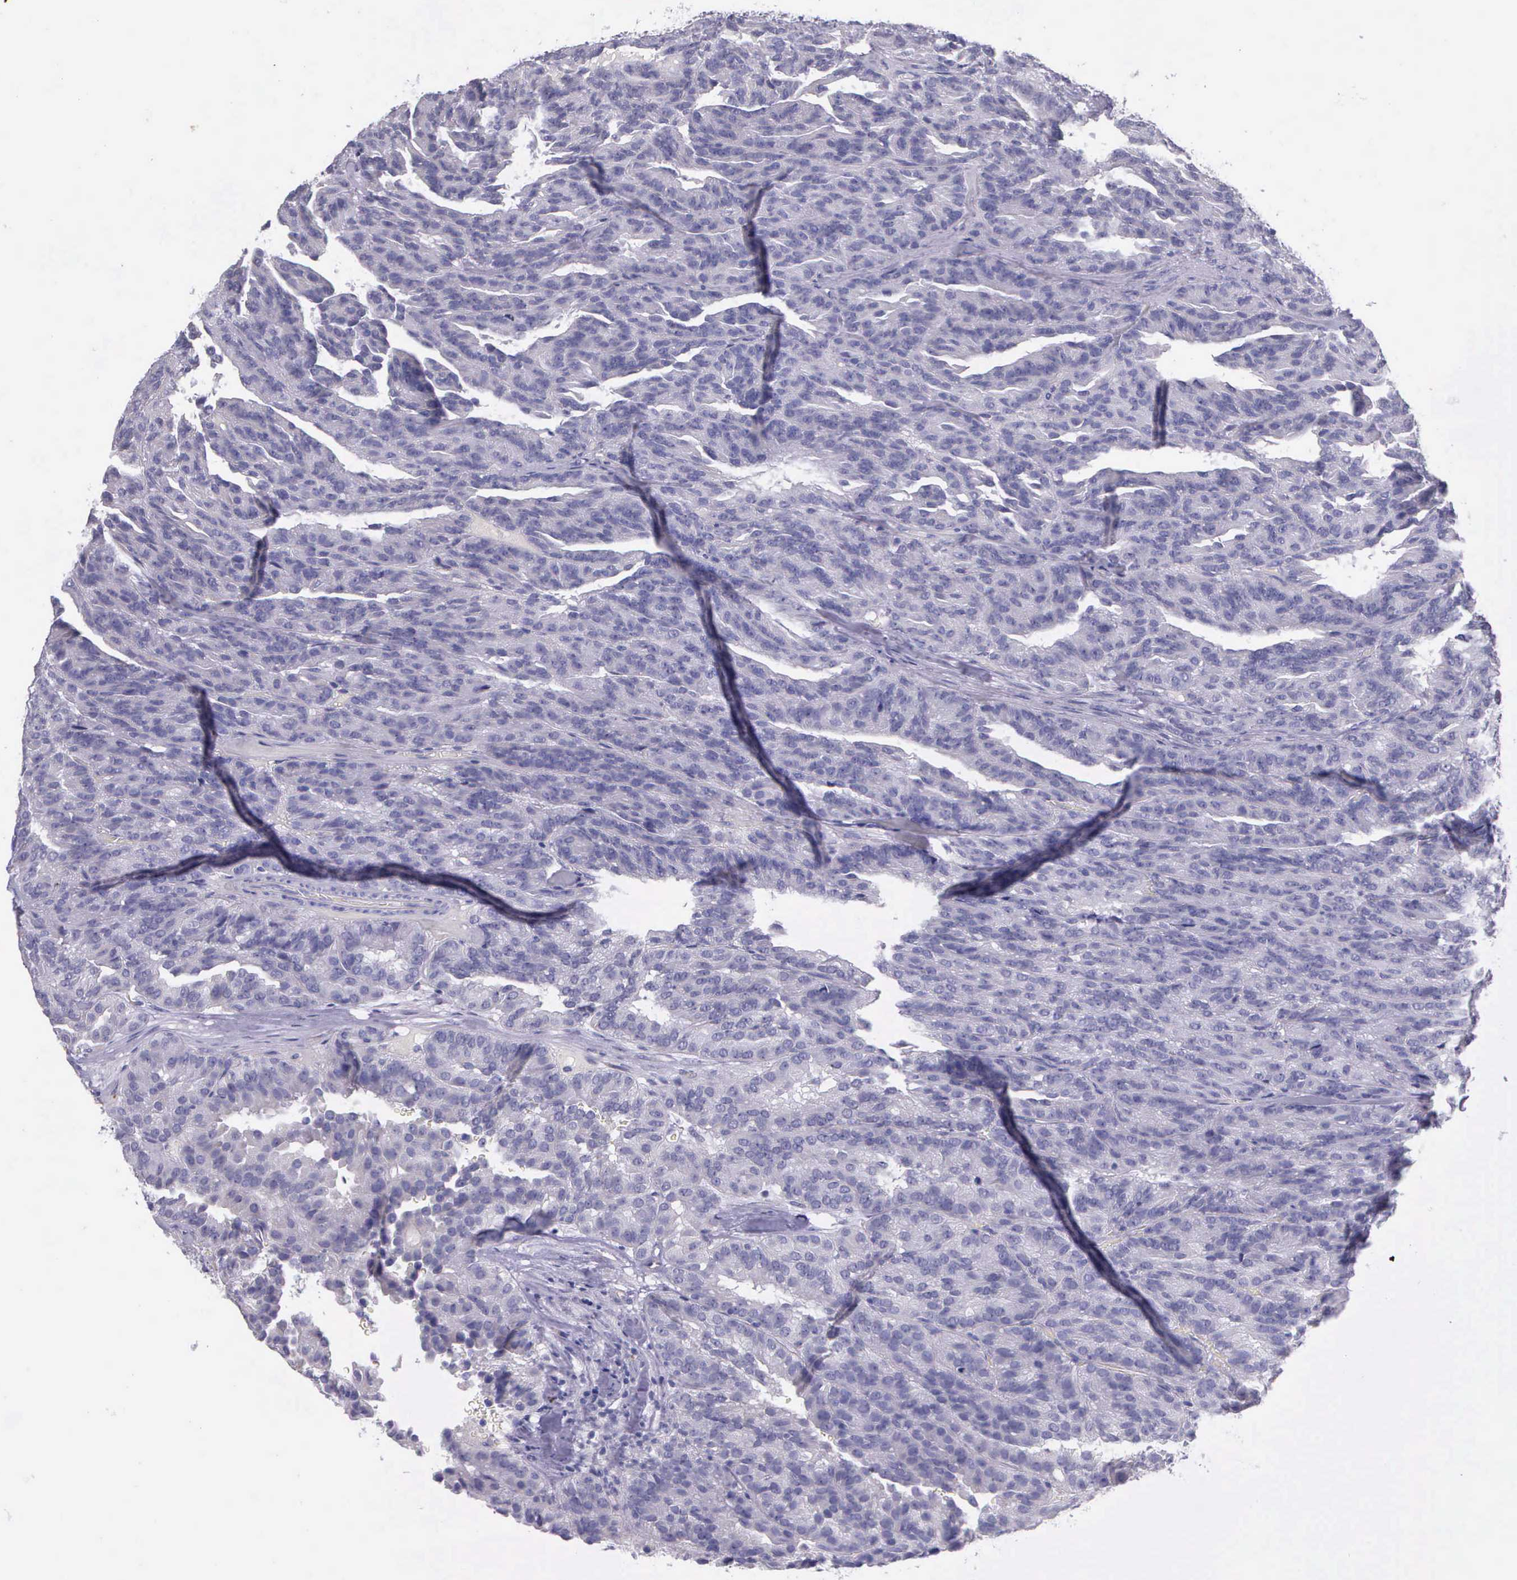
{"staining": {"intensity": "negative", "quantity": "none", "location": "none"}, "tissue": "renal cancer", "cell_type": "Tumor cells", "image_type": "cancer", "snomed": [{"axis": "morphology", "description": "Adenocarcinoma, NOS"}, {"axis": "topography", "description": "Kidney"}], "caption": "Immunohistochemistry (IHC) micrograph of neoplastic tissue: human renal cancer (adenocarcinoma) stained with DAB (3,3'-diaminobenzidine) displays no significant protein positivity in tumor cells.", "gene": "THSD7A", "patient": {"sex": "male", "age": 46}}